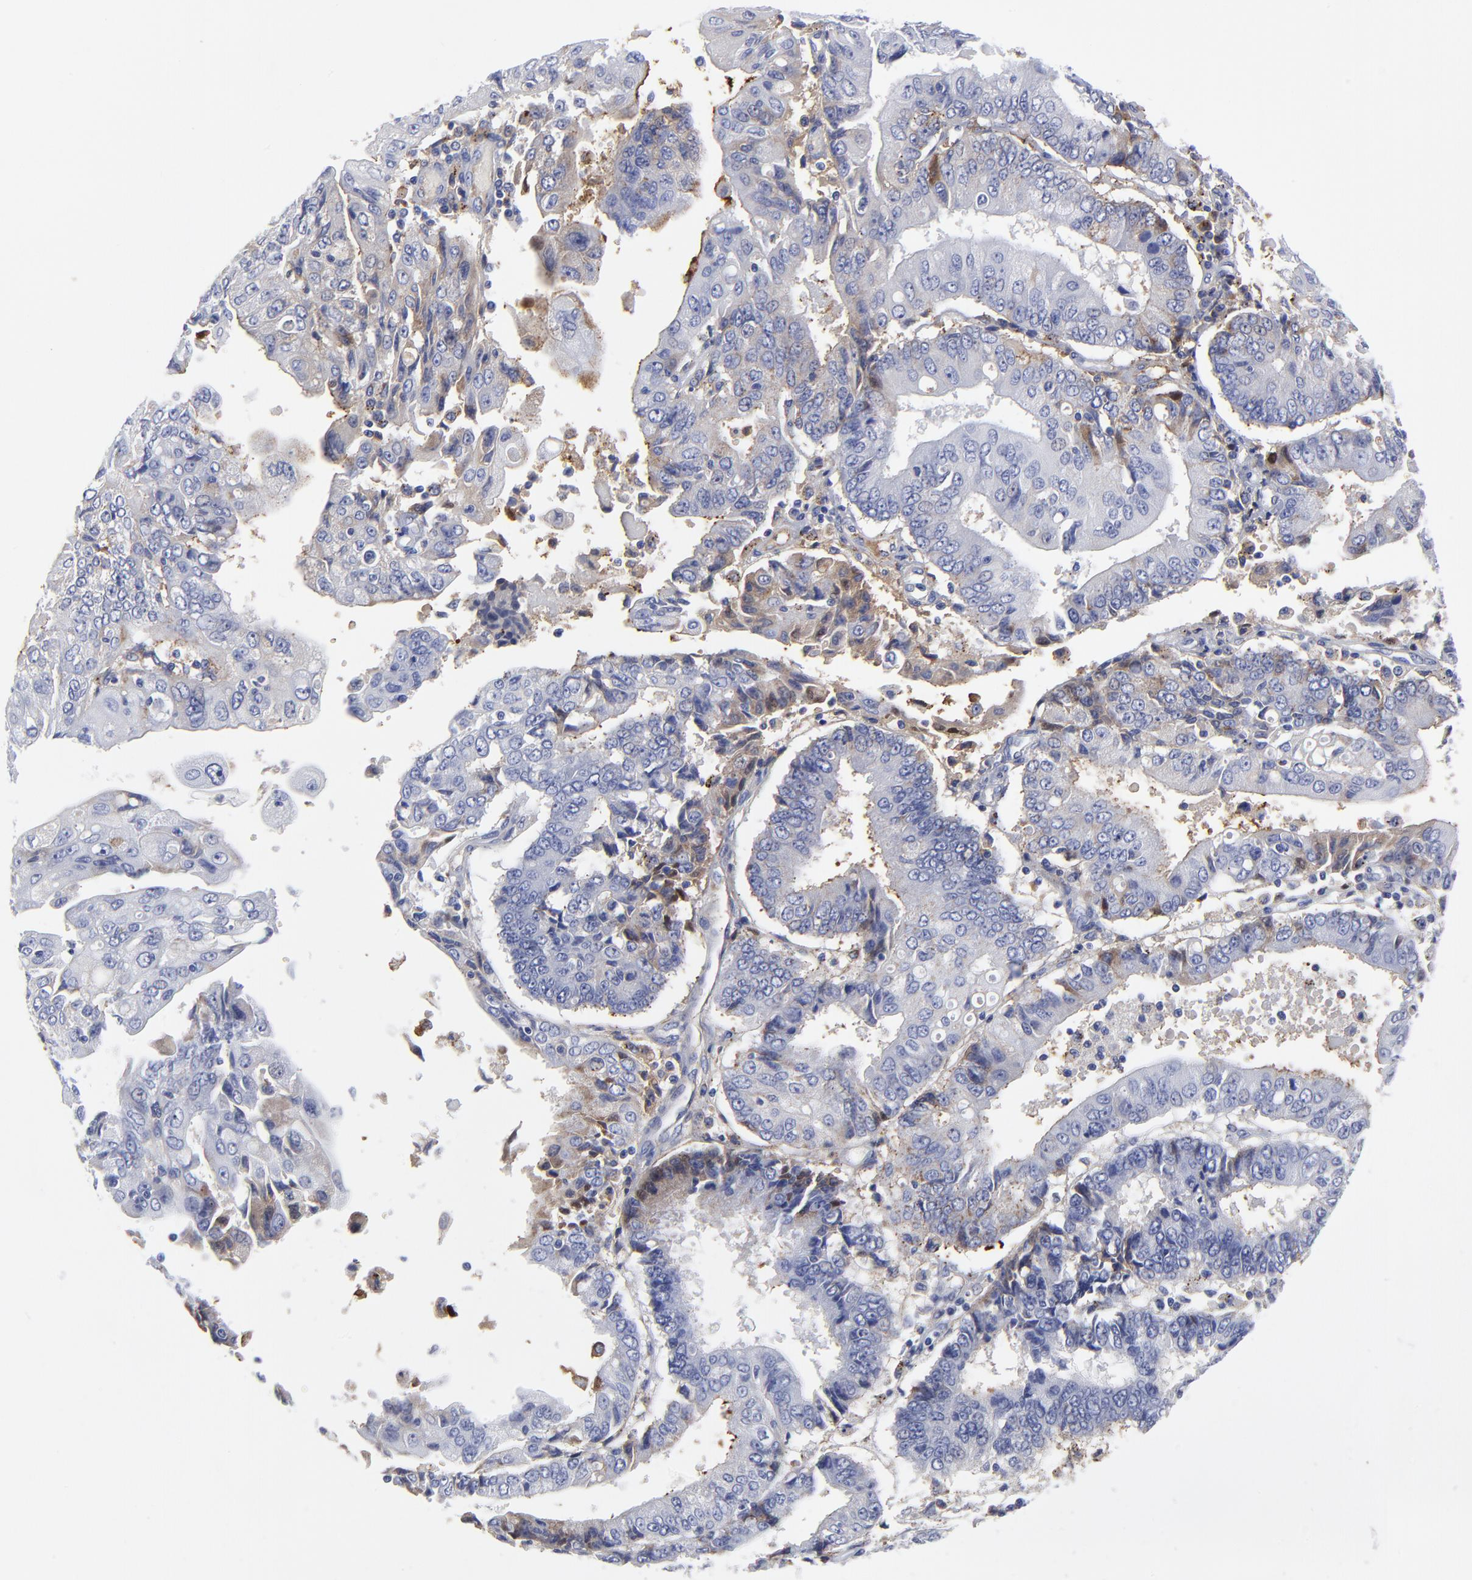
{"staining": {"intensity": "moderate", "quantity": "<25%", "location": "cytoplasmic/membranous"}, "tissue": "endometrial cancer", "cell_type": "Tumor cells", "image_type": "cancer", "snomed": [{"axis": "morphology", "description": "Adenocarcinoma, NOS"}, {"axis": "topography", "description": "Endometrium"}], "caption": "DAB (3,3'-diaminobenzidine) immunohistochemical staining of human endometrial cancer (adenocarcinoma) demonstrates moderate cytoplasmic/membranous protein staining in approximately <25% of tumor cells.", "gene": "DCN", "patient": {"sex": "female", "age": 75}}